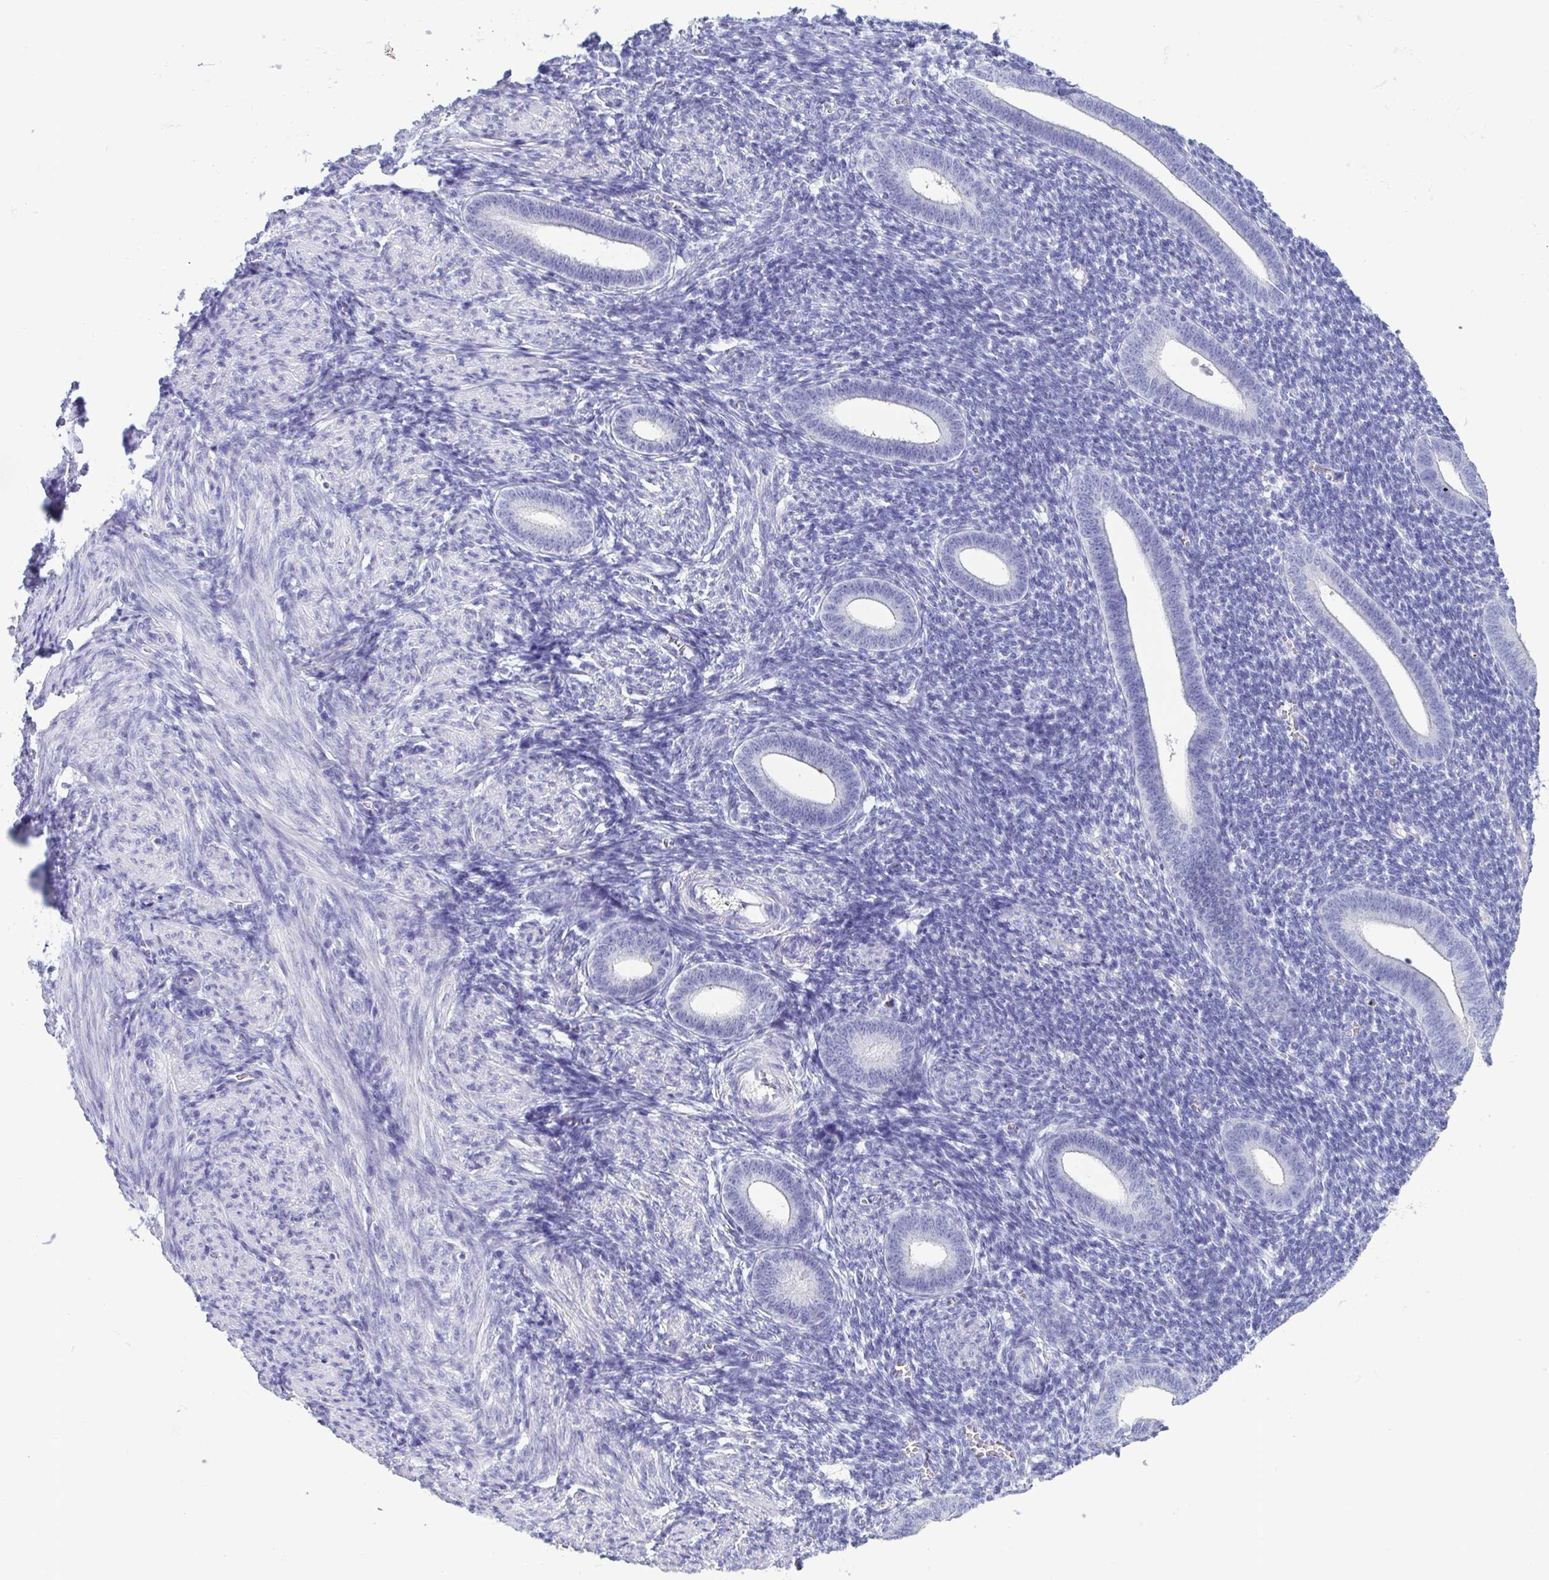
{"staining": {"intensity": "negative", "quantity": "none", "location": "none"}, "tissue": "endometrium", "cell_type": "Cells in endometrial stroma", "image_type": "normal", "snomed": [{"axis": "morphology", "description": "Normal tissue, NOS"}, {"axis": "topography", "description": "Endometrium"}], "caption": "Endometrium stained for a protein using immunohistochemistry (IHC) shows no expression cells in endometrial stroma.", "gene": "TSPY10", "patient": {"sex": "female", "age": 25}}